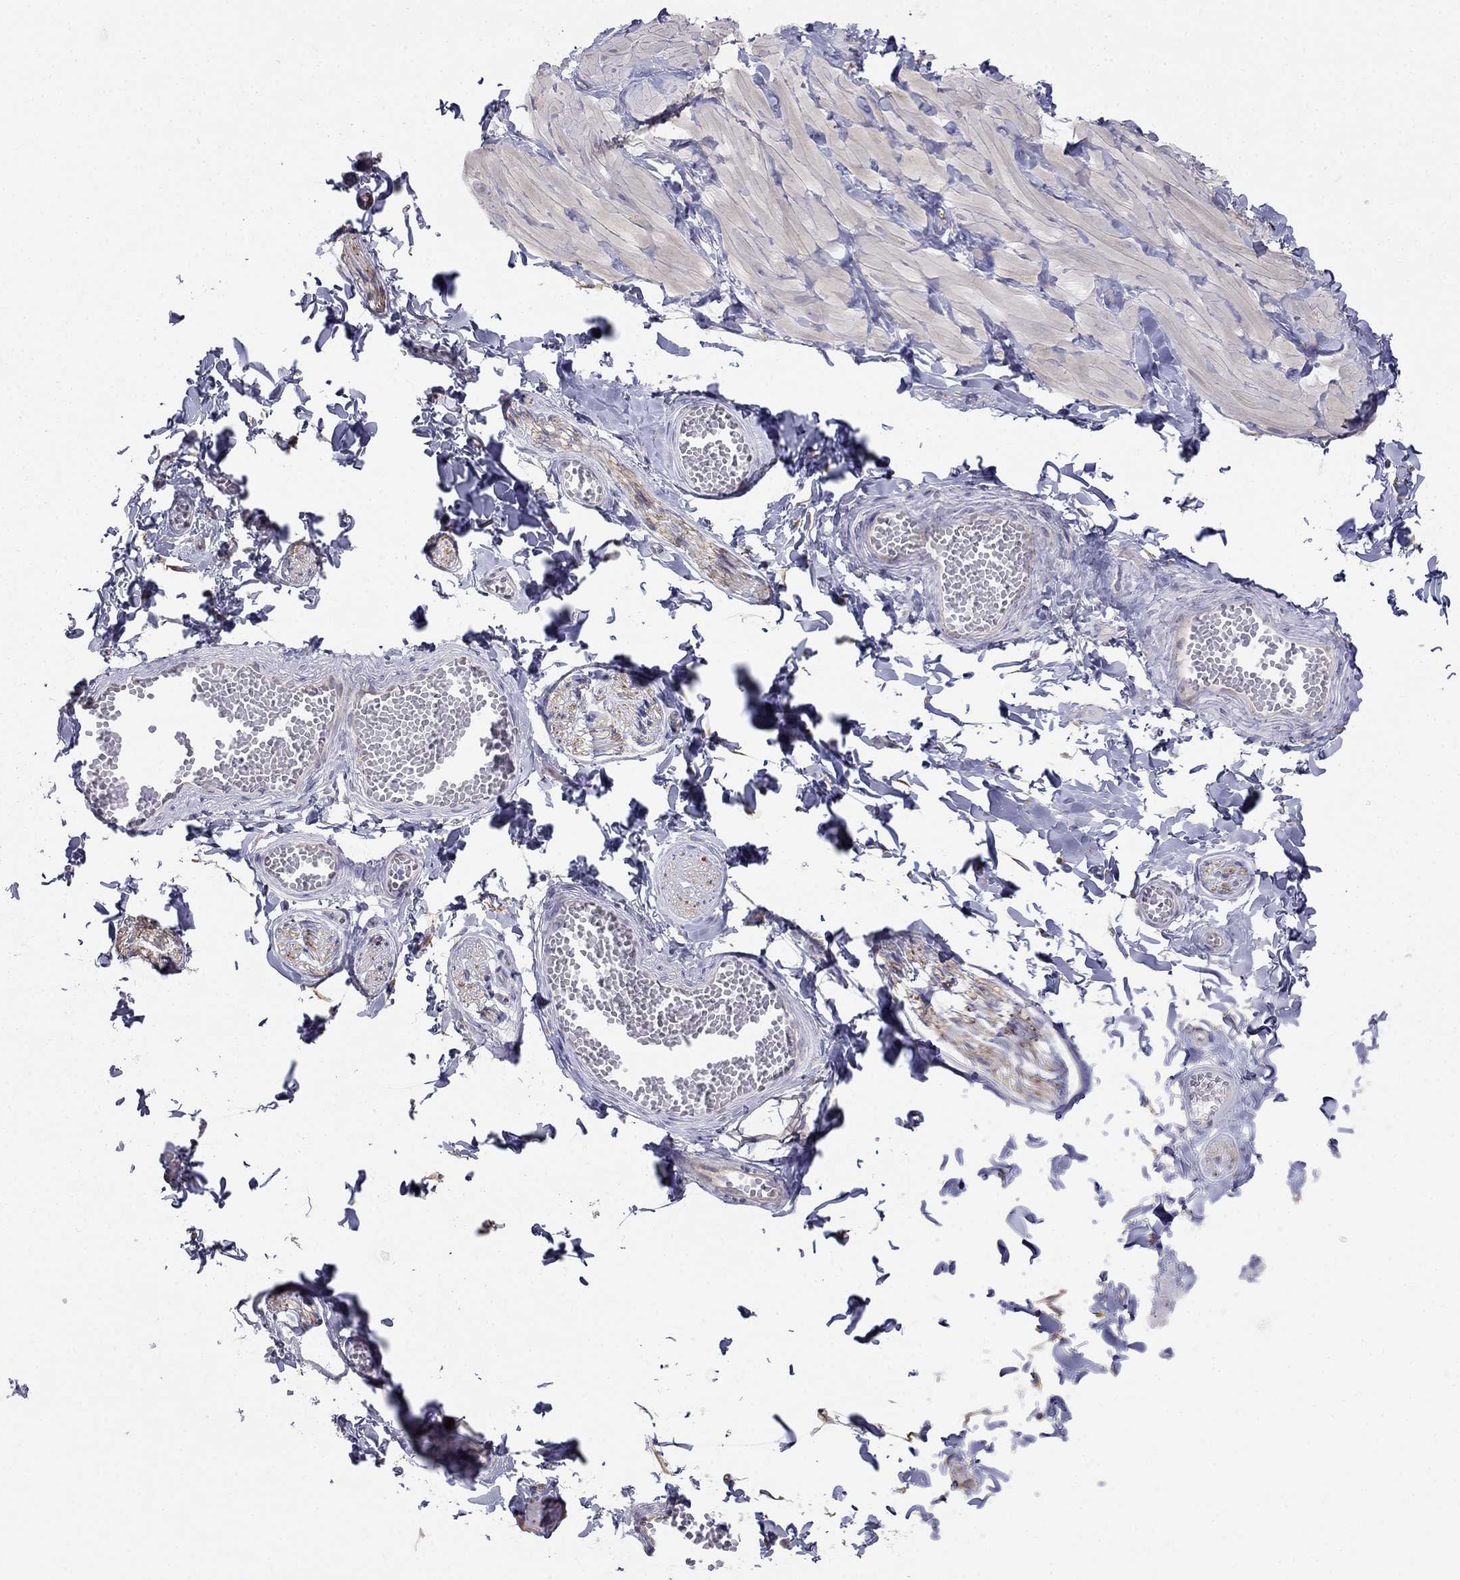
{"staining": {"intensity": "negative", "quantity": "none", "location": "none"}, "tissue": "adipose tissue", "cell_type": "Adipocytes", "image_type": "normal", "snomed": [{"axis": "morphology", "description": "Normal tissue, NOS"}, {"axis": "topography", "description": "Smooth muscle"}, {"axis": "topography", "description": "Peripheral nerve tissue"}], "caption": "Human adipose tissue stained for a protein using immunohistochemistry displays no expression in adipocytes.", "gene": "LONRF2", "patient": {"sex": "male", "age": 22}}